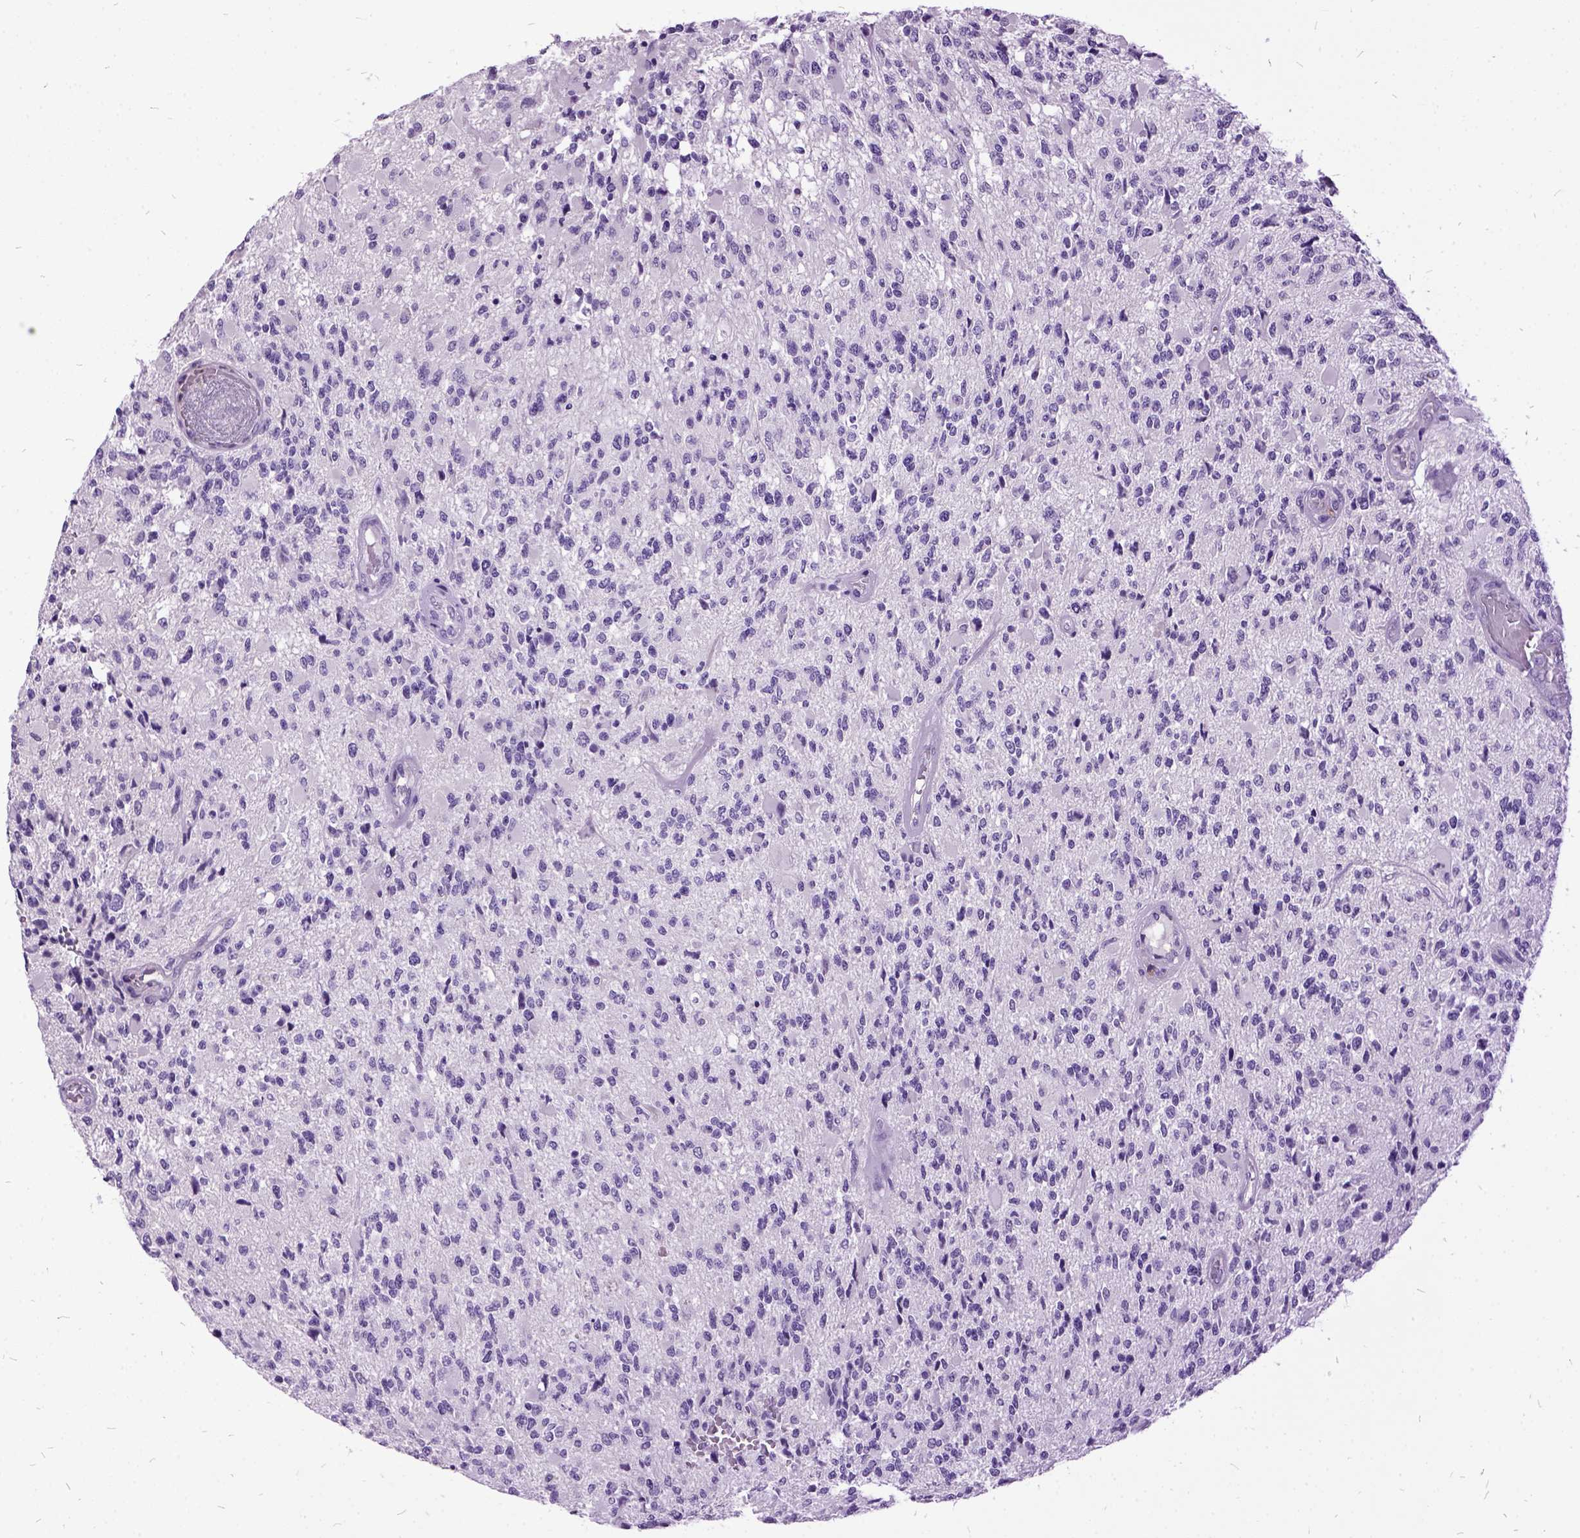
{"staining": {"intensity": "negative", "quantity": "none", "location": "none"}, "tissue": "glioma", "cell_type": "Tumor cells", "image_type": "cancer", "snomed": [{"axis": "morphology", "description": "Glioma, malignant, High grade"}, {"axis": "topography", "description": "Brain"}], "caption": "Protein analysis of glioma reveals no significant expression in tumor cells.", "gene": "MME", "patient": {"sex": "female", "age": 63}}